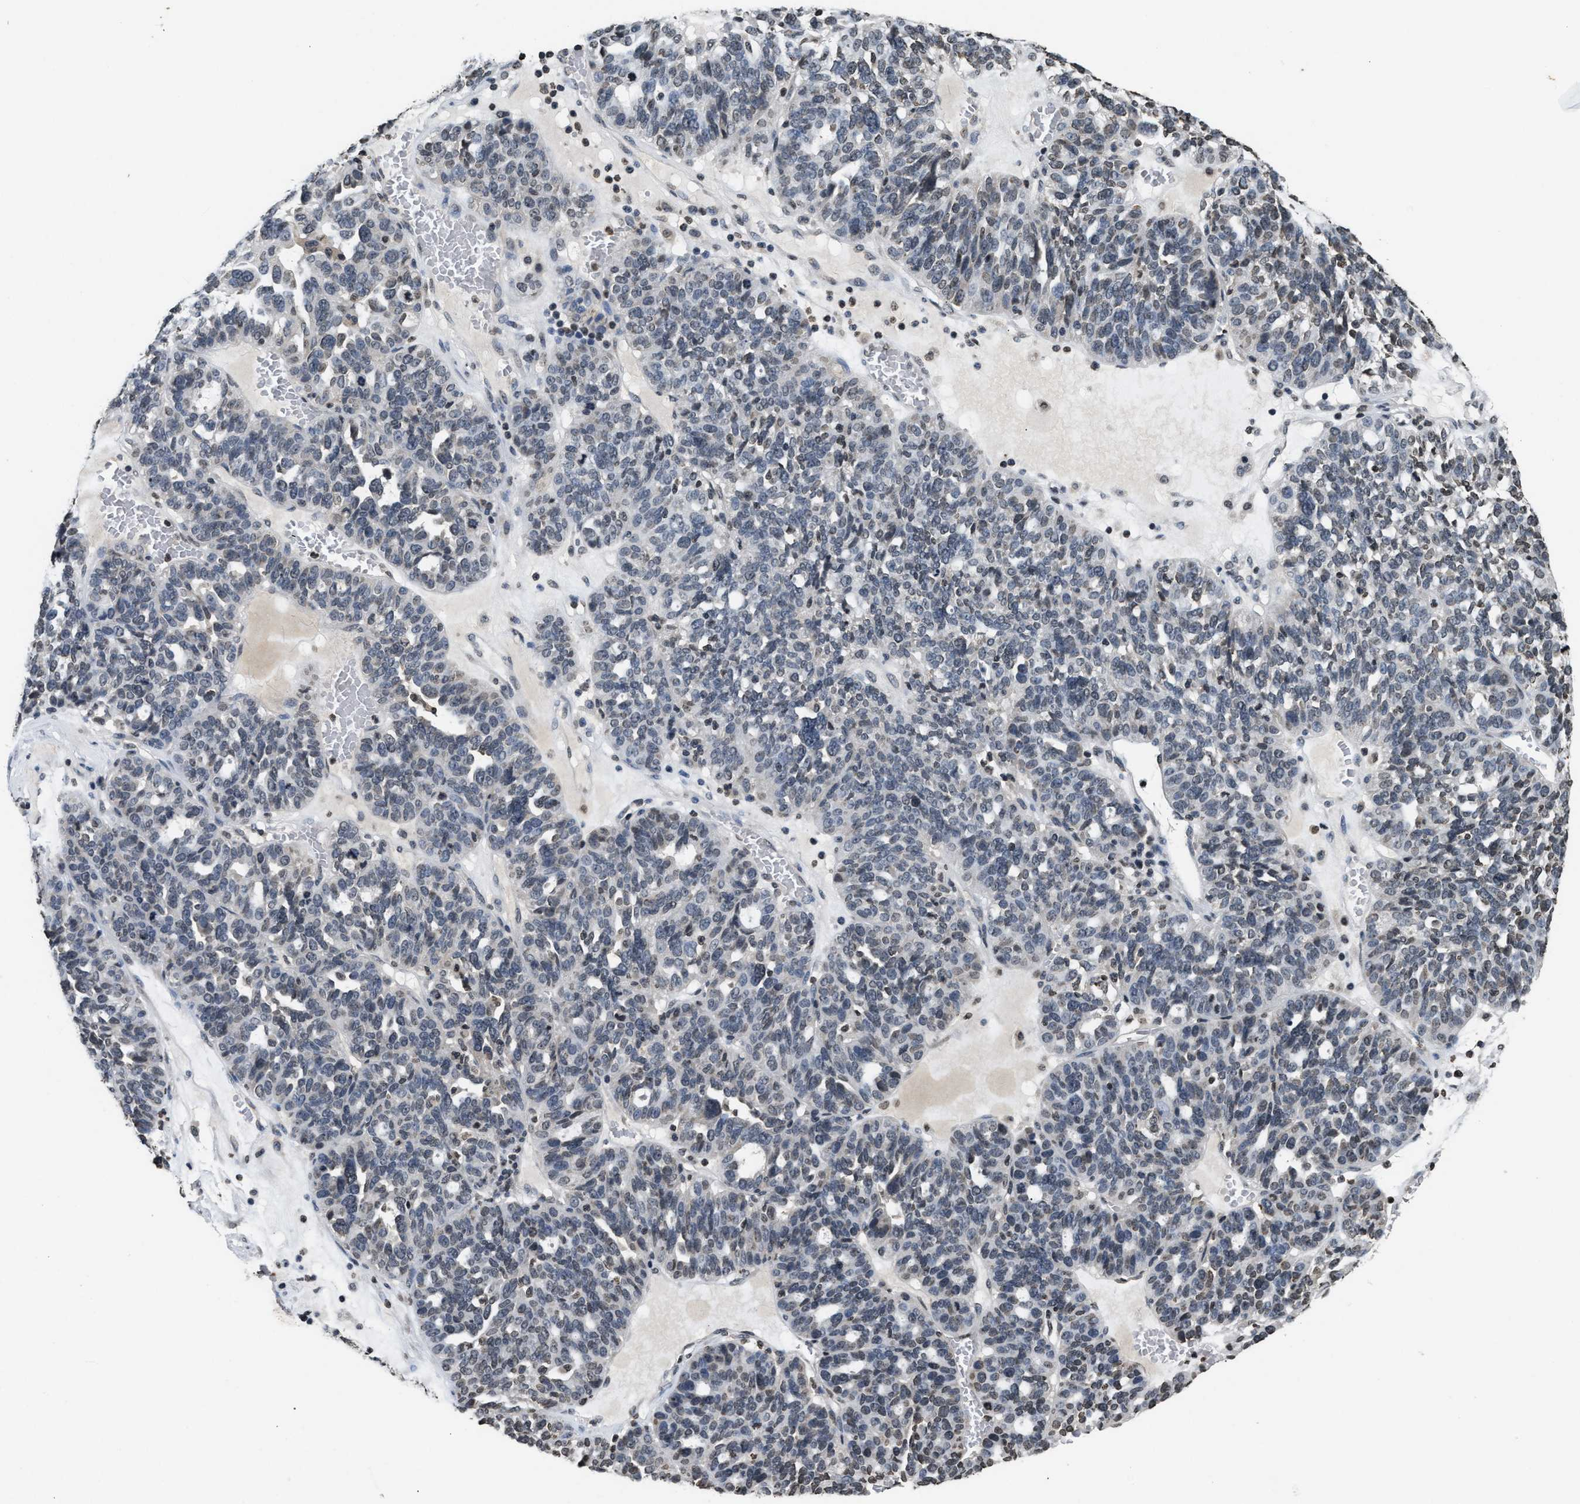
{"staining": {"intensity": "negative", "quantity": "none", "location": "none"}, "tissue": "ovarian cancer", "cell_type": "Tumor cells", "image_type": "cancer", "snomed": [{"axis": "morphology", "description": "Cystadenocarcinoma, serous, NOS"}, {"axis": "topography", "description": "Ovary"}], "caption": "There is no significant staining in tumor cells of ovarian serous cystadenocarcinoma.", "gene": "DNASE1L3", "patient": {"sex": "female", "age": 59}}